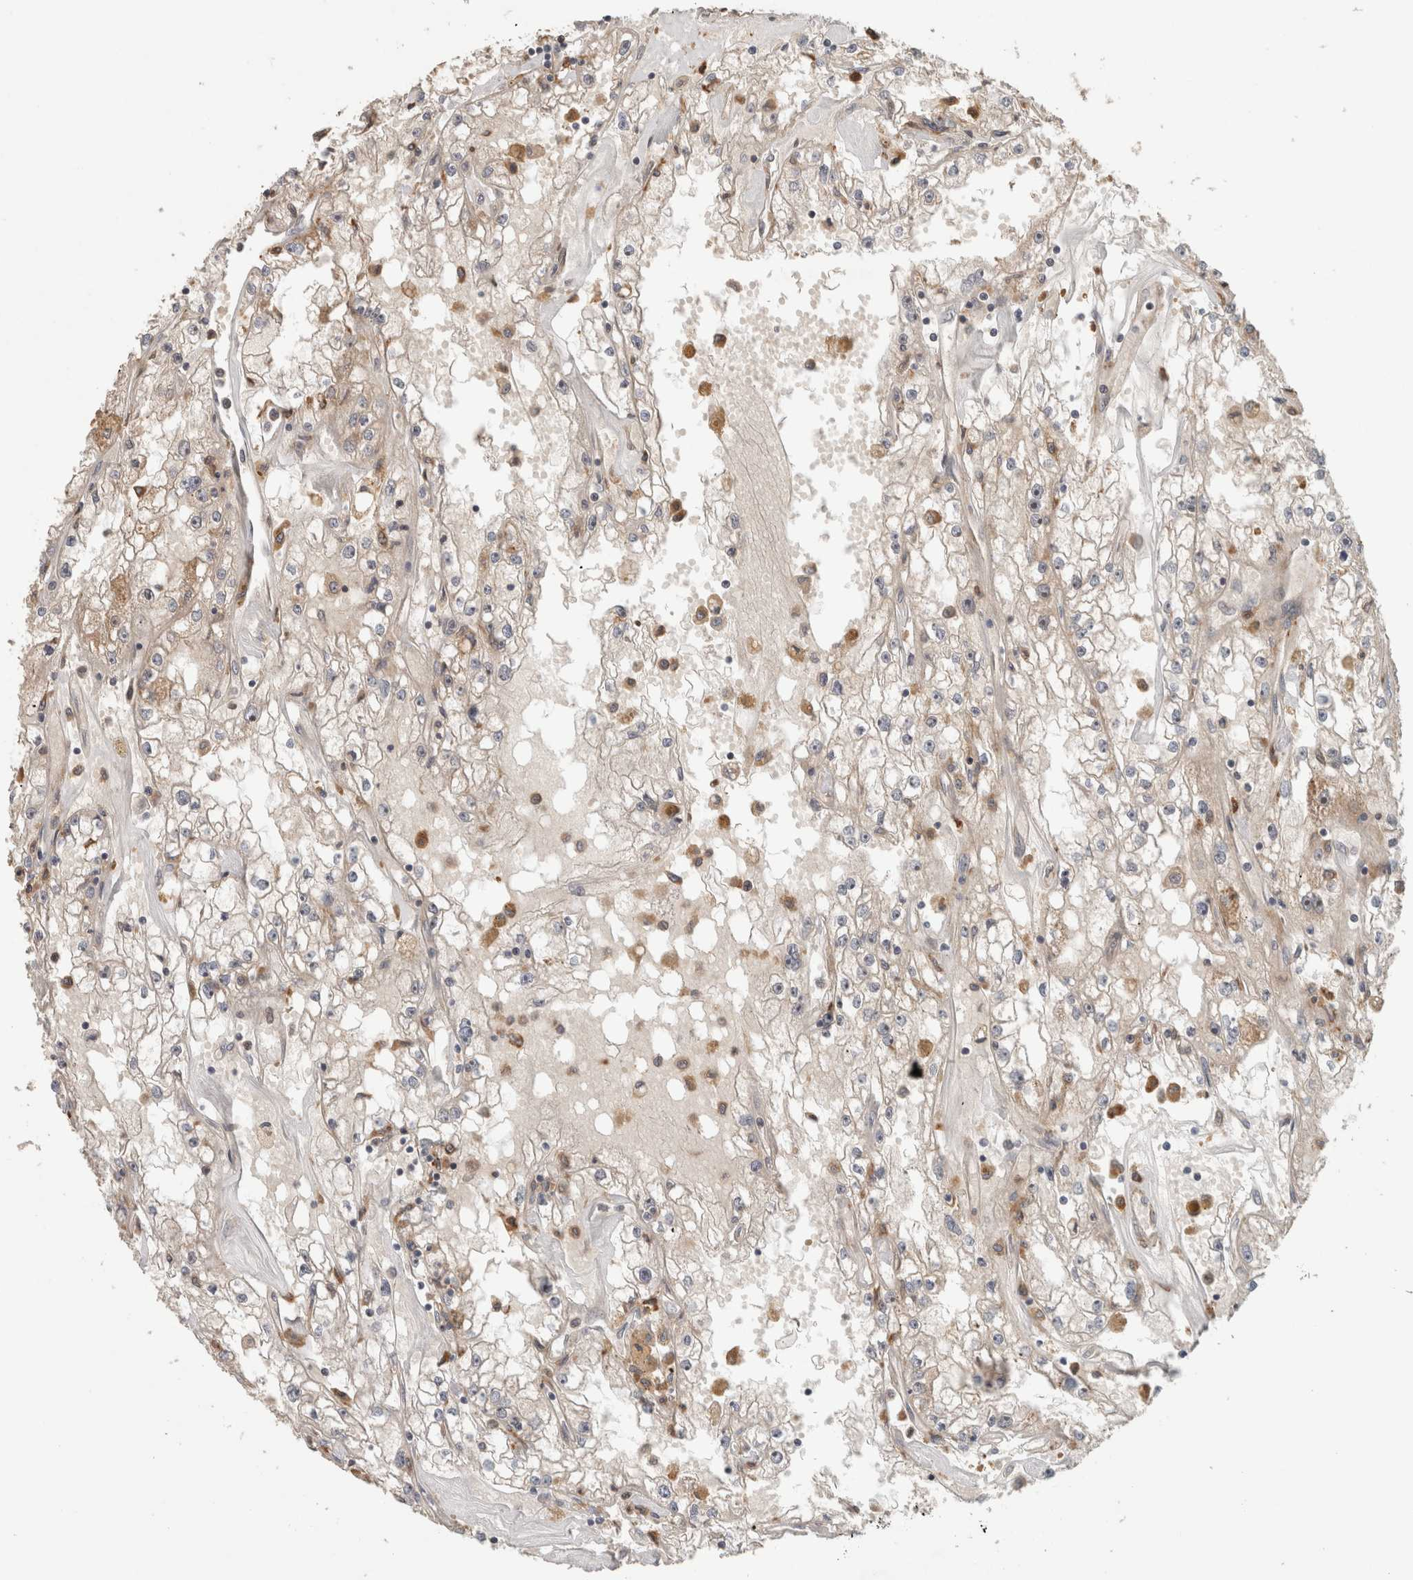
{"staining": {"intensity": "weak", "quantity": "<25%", "location": "cytoplasmic/membranous"}, "tissue": "renal cancer", "cell_type": "Tumor cells", "image_type": "cancer", "snomed": [{"axis": "morphology", "description": "Adenocarcinoma, NOS"}, {"axis": "topography", "description": "Kidney"}], "caption": "The histopathology image demonstrates no significant staining in tumor cells of renal adenocarcinoma.", "gene": "SIPA1L2", "patient": {"sex": "male", "age": 56}}